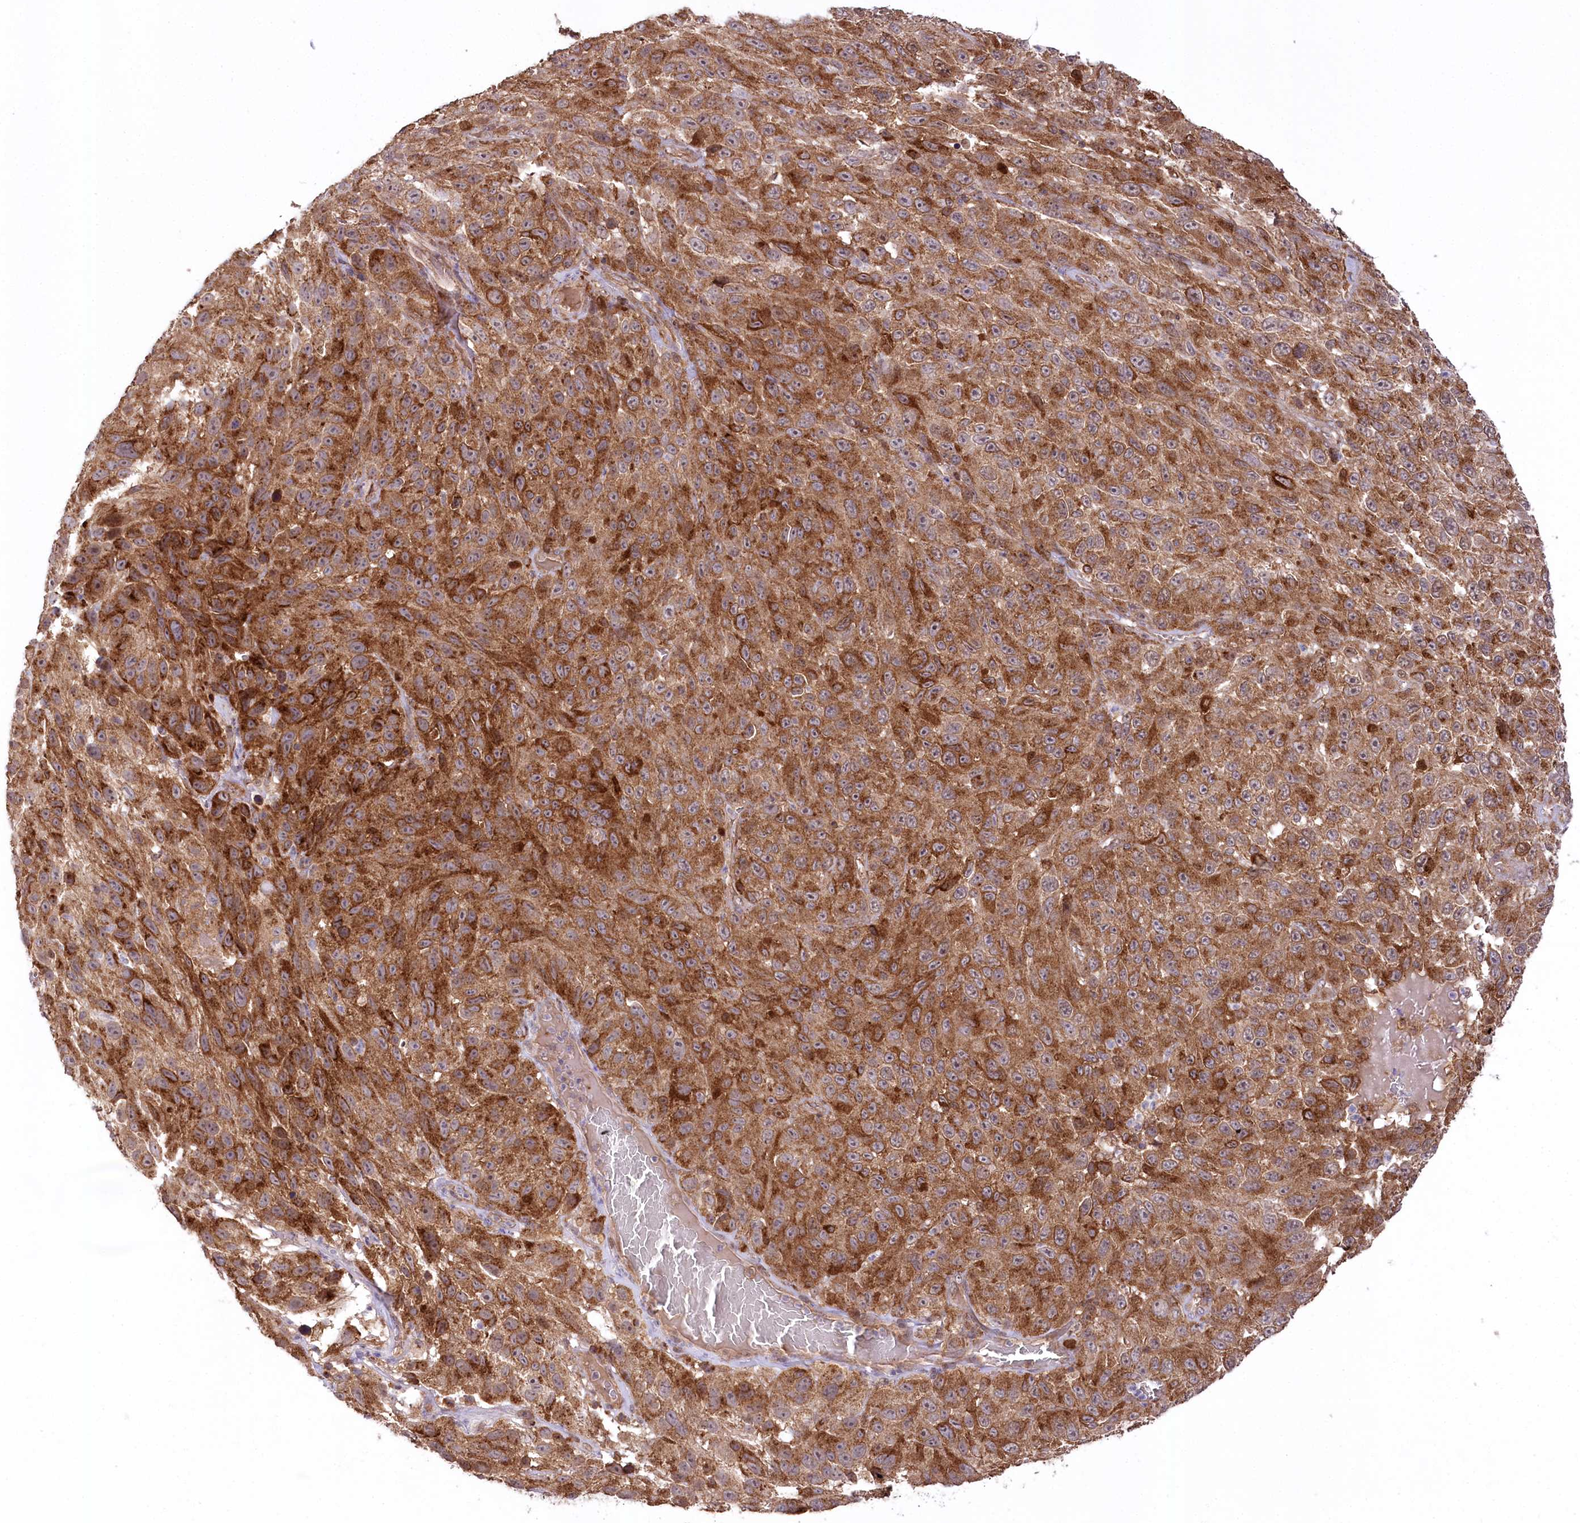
{"staining": {"intensity": "strong", "quantity": ">75%", "location": "cytoplasmic/membranous"}, "tissue": "melanoma", "cell_type": "Tumor cells", "image_type": "cancer", "snomed": [{"axis": "morphology", "description": "Malignant melanoma, NOS"}, {"axis": "topography", "description": "Skin"}], "caption": "Immunohistochemistry (IHC) staining of melanoma, which demonstrates high levels of strong cytoplasmic/membranous positivity in approximately >75% of tumor cells indicating strong cytoplasmic/membranous protein expression. The staining was performed using DAB (brown) for protein detection and nuclei were counterstained in hematoxylin (blue).", "gene": "CCDC91", "patient": {"sex": "female", "age": 96}}